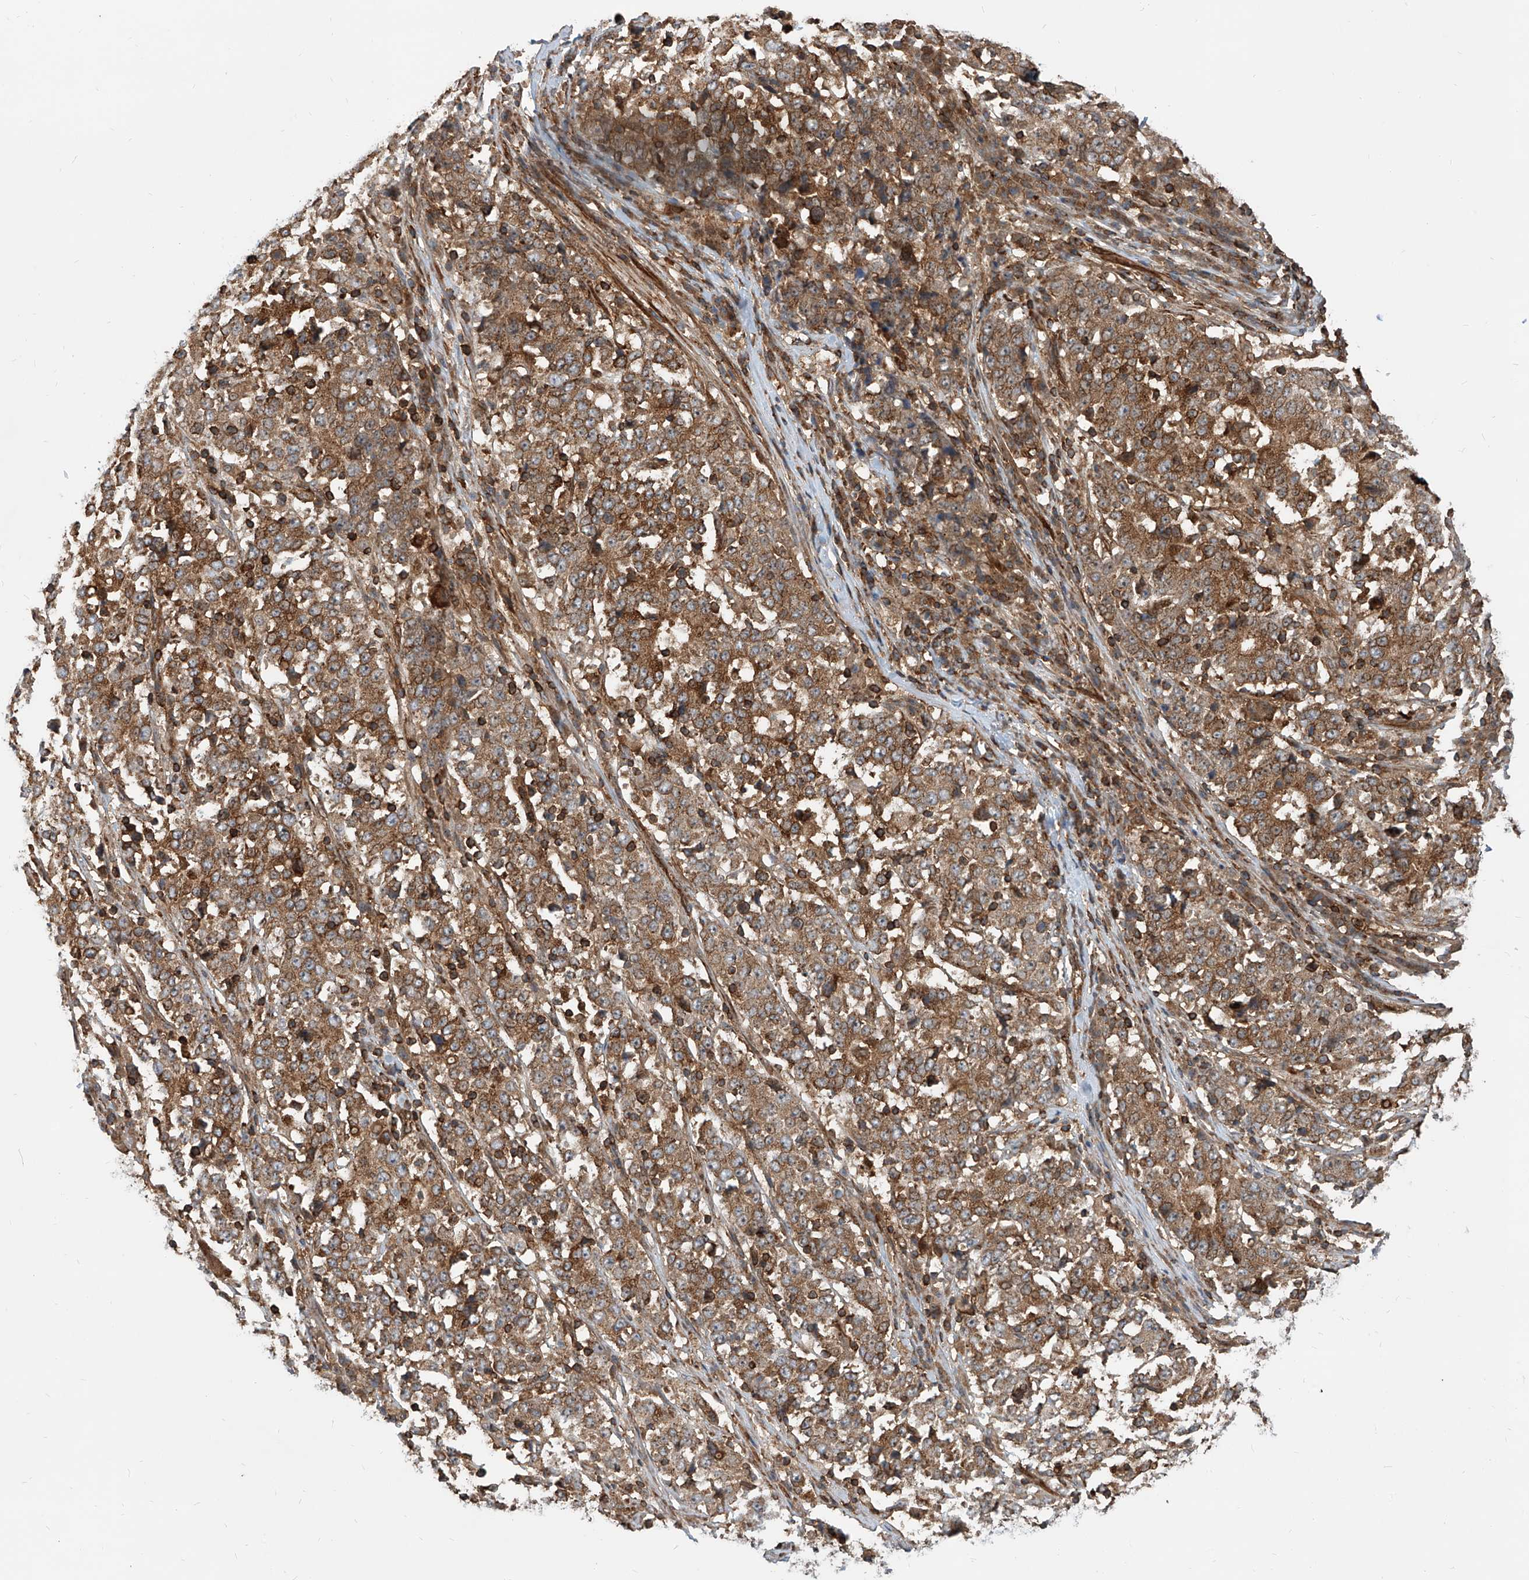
{"staining": {"intensity": "moderate", "quantity": ">75%", "location": "cytoplasmic/membranous"}, "tissue": "stomach cancer", "cell_type": "Tumor cells", "image_type": "cancer", "snomed": [{"axis": "morphology", "description": "Adenocarcinoma, NOS"}, {"axis": "topography", "description": "Stomach"}], "caption": "Protein expression analysis of stomach cancer shows moderate cytoplasmic/membranous expression in about >75% of tumor cells.", "gene": "MAGED2", "patient": {"sex": "male", "age": 59}}